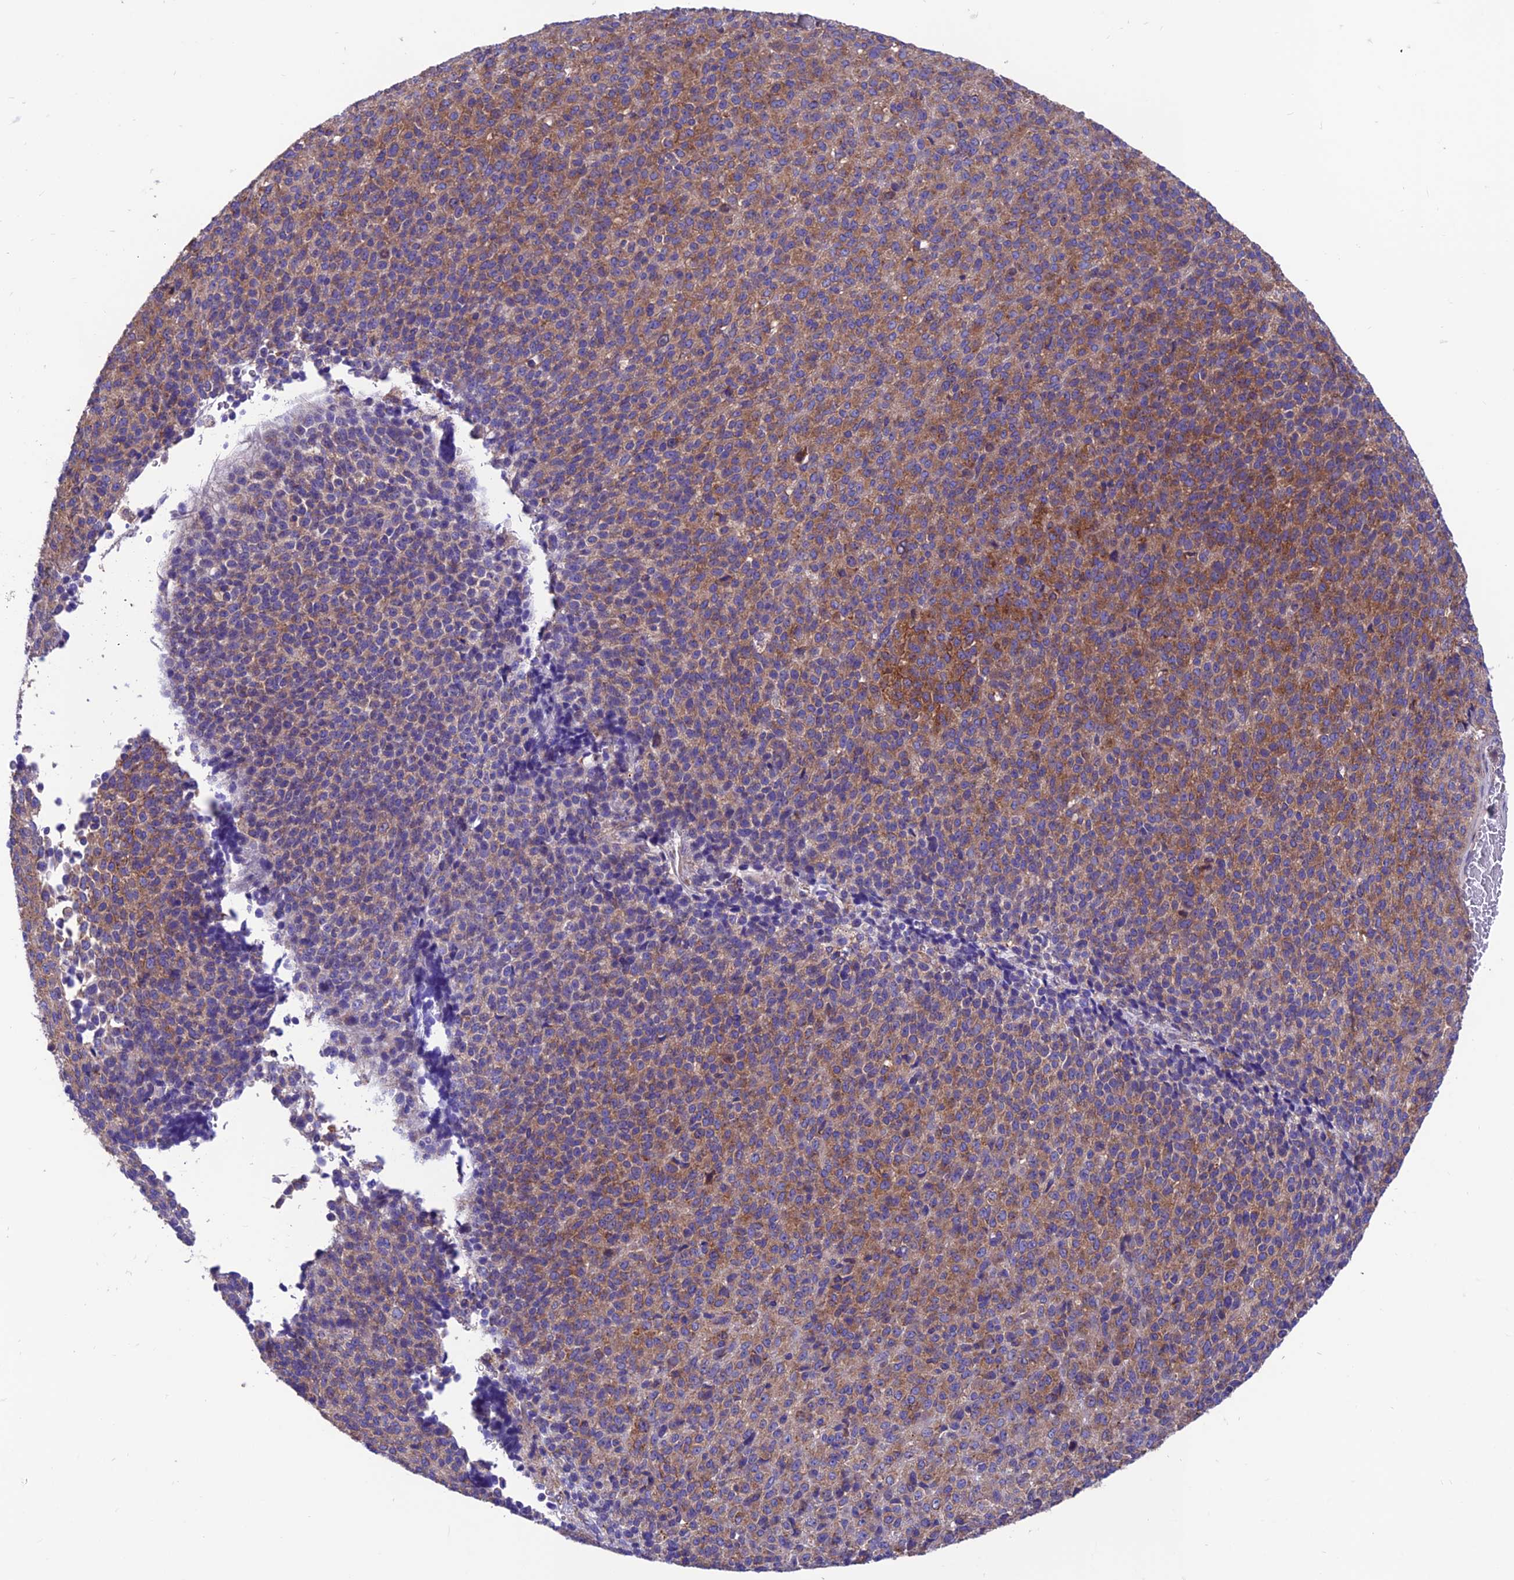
{"staining": {"intensity": "moderate", "quantity": ">75%", "location": "cytoplasmic/membranous"}, "tissue": "melanoma", "cell_type": "Tumor cells", "image_type": "cancer", "snomed": [{"axis": "morphology", "description": "Malignant melanoma, Metastatic site"}, {"axis": "topography", "description": "Brain"}], "caption": "Melanoma stained with DAB immunohistochemistry (IHC) shows medium levels of moderate cytoplasmic/membranous expression in approximately >75% of tumor cells.", "gene": "VPS16", "patient": {"sex": "female", "age": 56}}